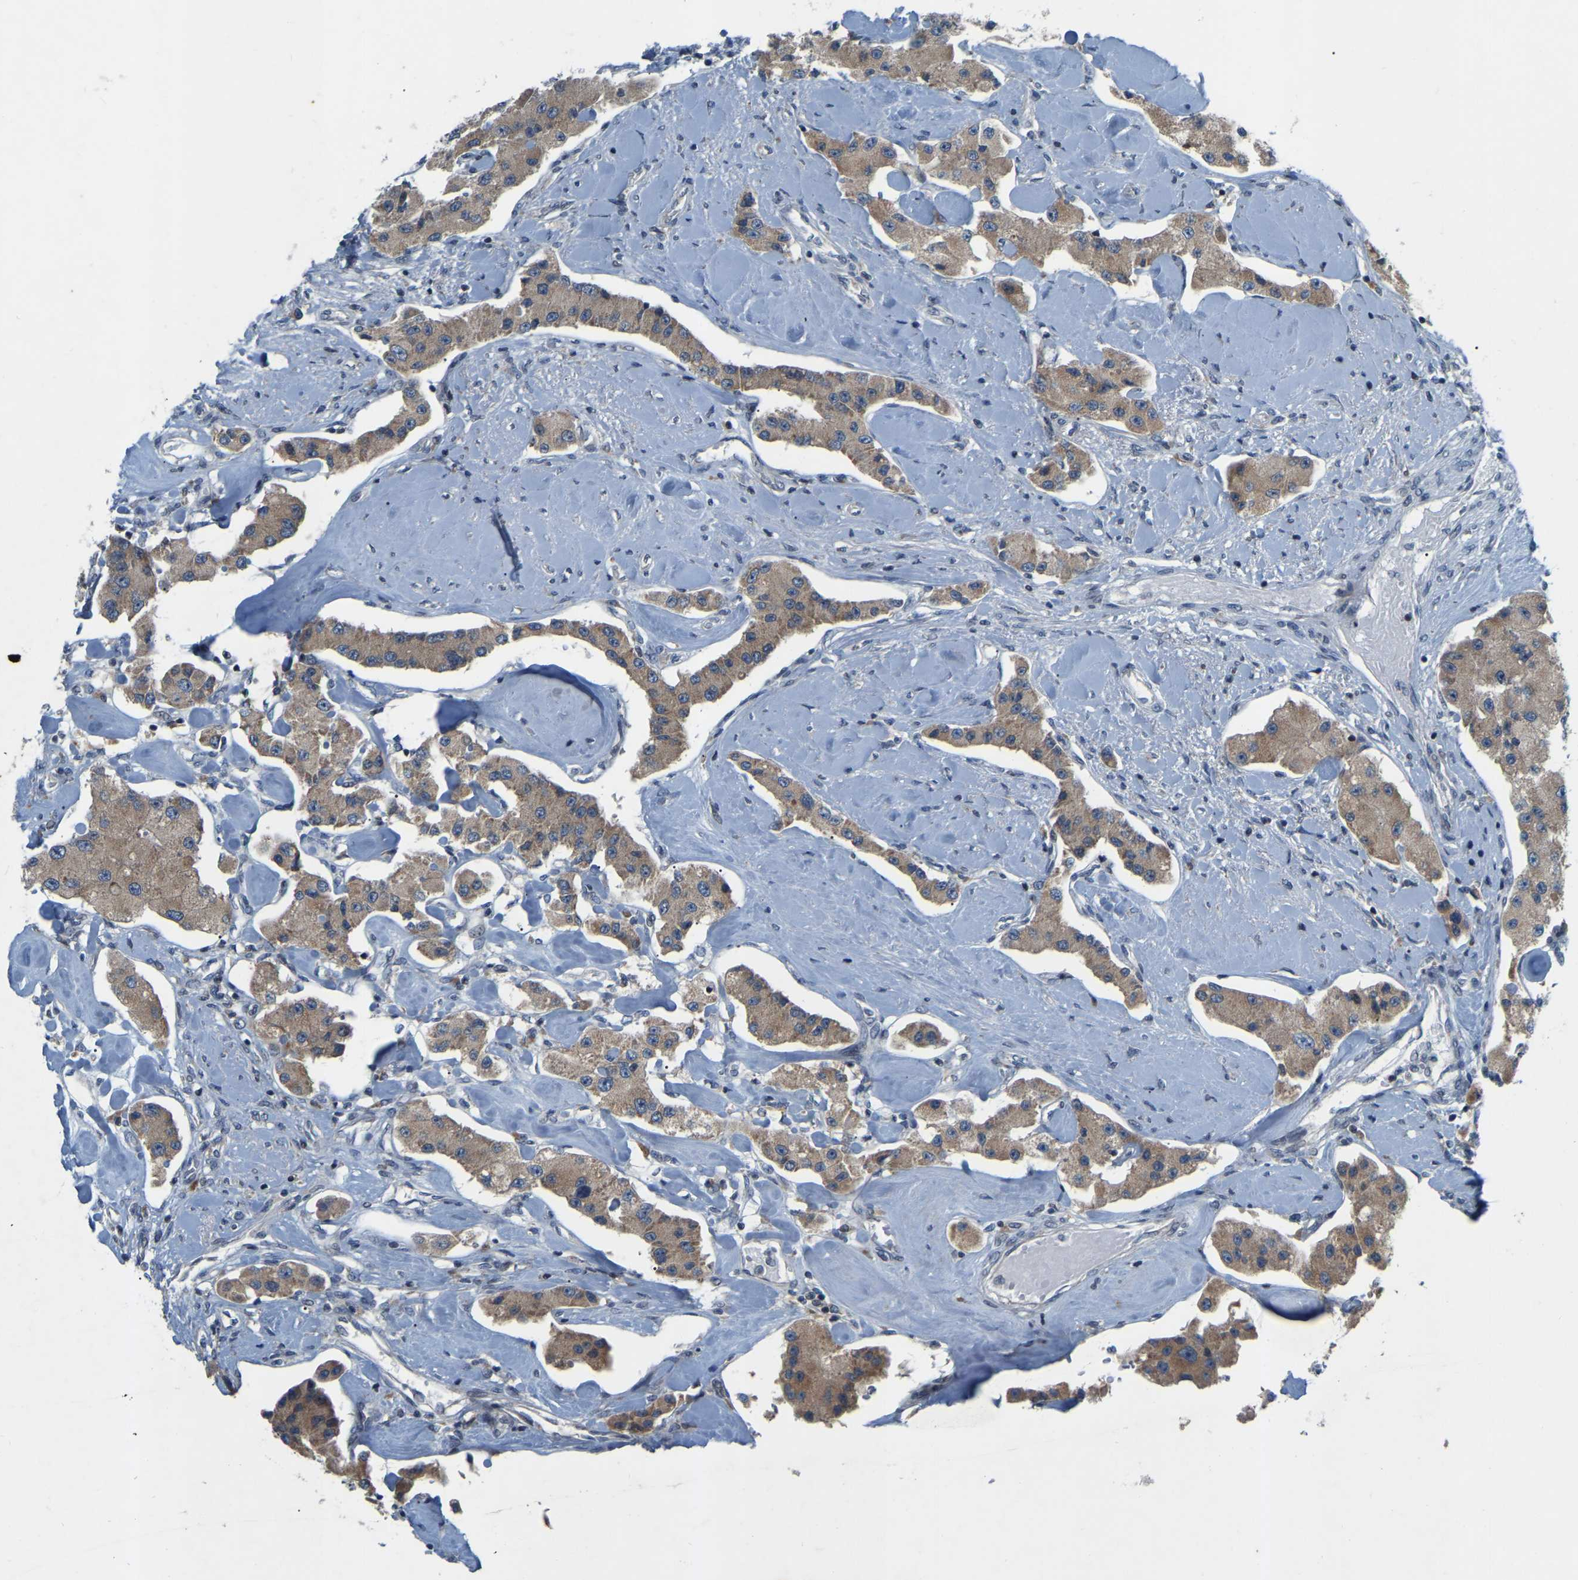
{"staining": {"intensity": "moderate", "quantity": ">75%", "location": "cytoplasmic/membranous"}, "tissue": "carcinoid", "cell_type": "Tumor cells", "image_type": "cancer", "snomed": [{"axis": "morphology", "description": "Carcinoid, malignant, NOS"}, {"axis": "topography", "description": "Pancreas"}], "caption": "Immunohistochemistry (DAB (3,3'-diaminobenzidine)) staining of carcinoid shows moderate cytoplasmic/membranous protein staining in about >75% of tumor cells.", "gene": "PARL", "patient": {"sex": "male", "age": 41}}